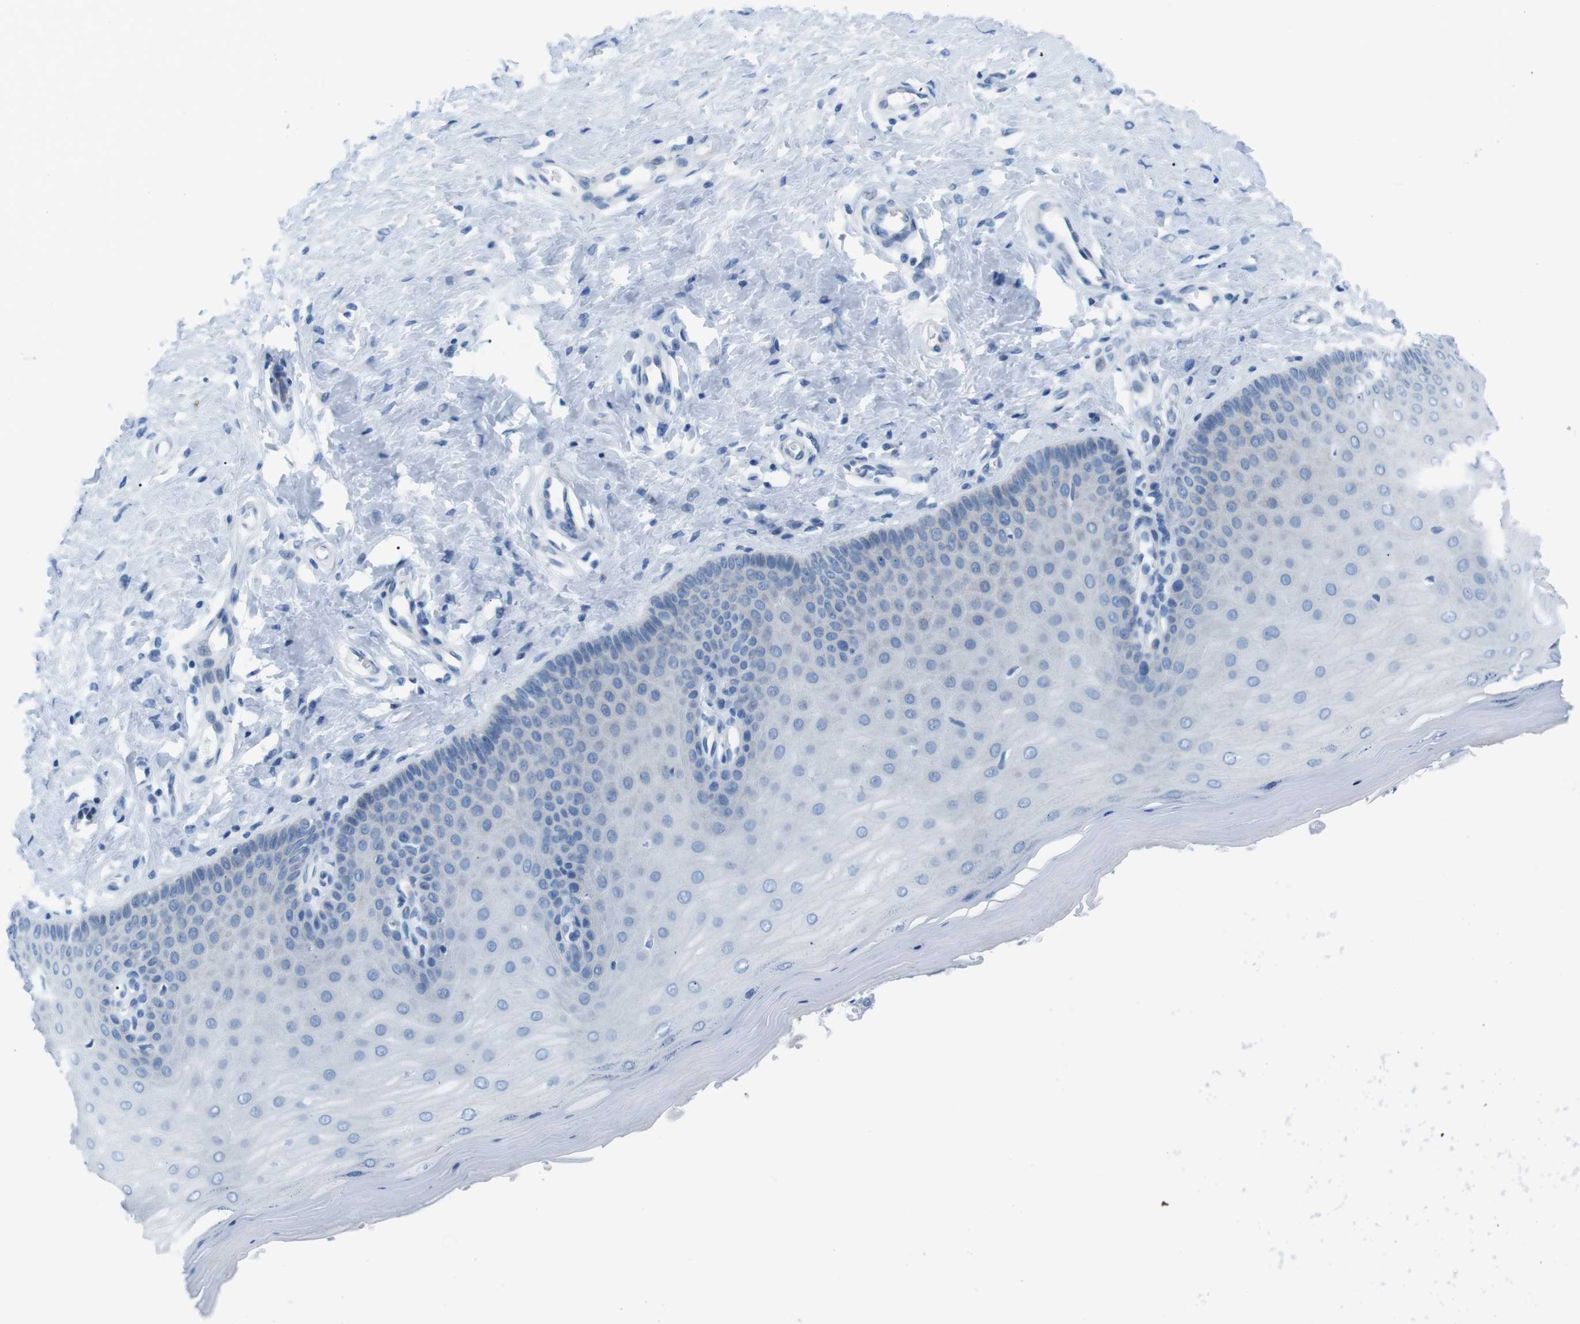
{"staining": {"intensity": "negative", "quantity": "none", "location": "none"}, "tissue": "cervix", "cell_type": "Glandular cells", "image_type": "normal", "snomed": [{"axis": "morphology", "description": "Normal tissue, NOS"}, {"axis": "topography", "description": "Cervix"}], "caption": "DAB immunohistochemical staining of benign cervix displays no significant positivity in glandular cells. Brightfield microscopy of immunohistochemistry (IHC) stained with DAB (brown) and hematoxylin (blue), captured at high magnification.", "gene": "MUC2", "patient": {"sex": "female", "age": 55}}